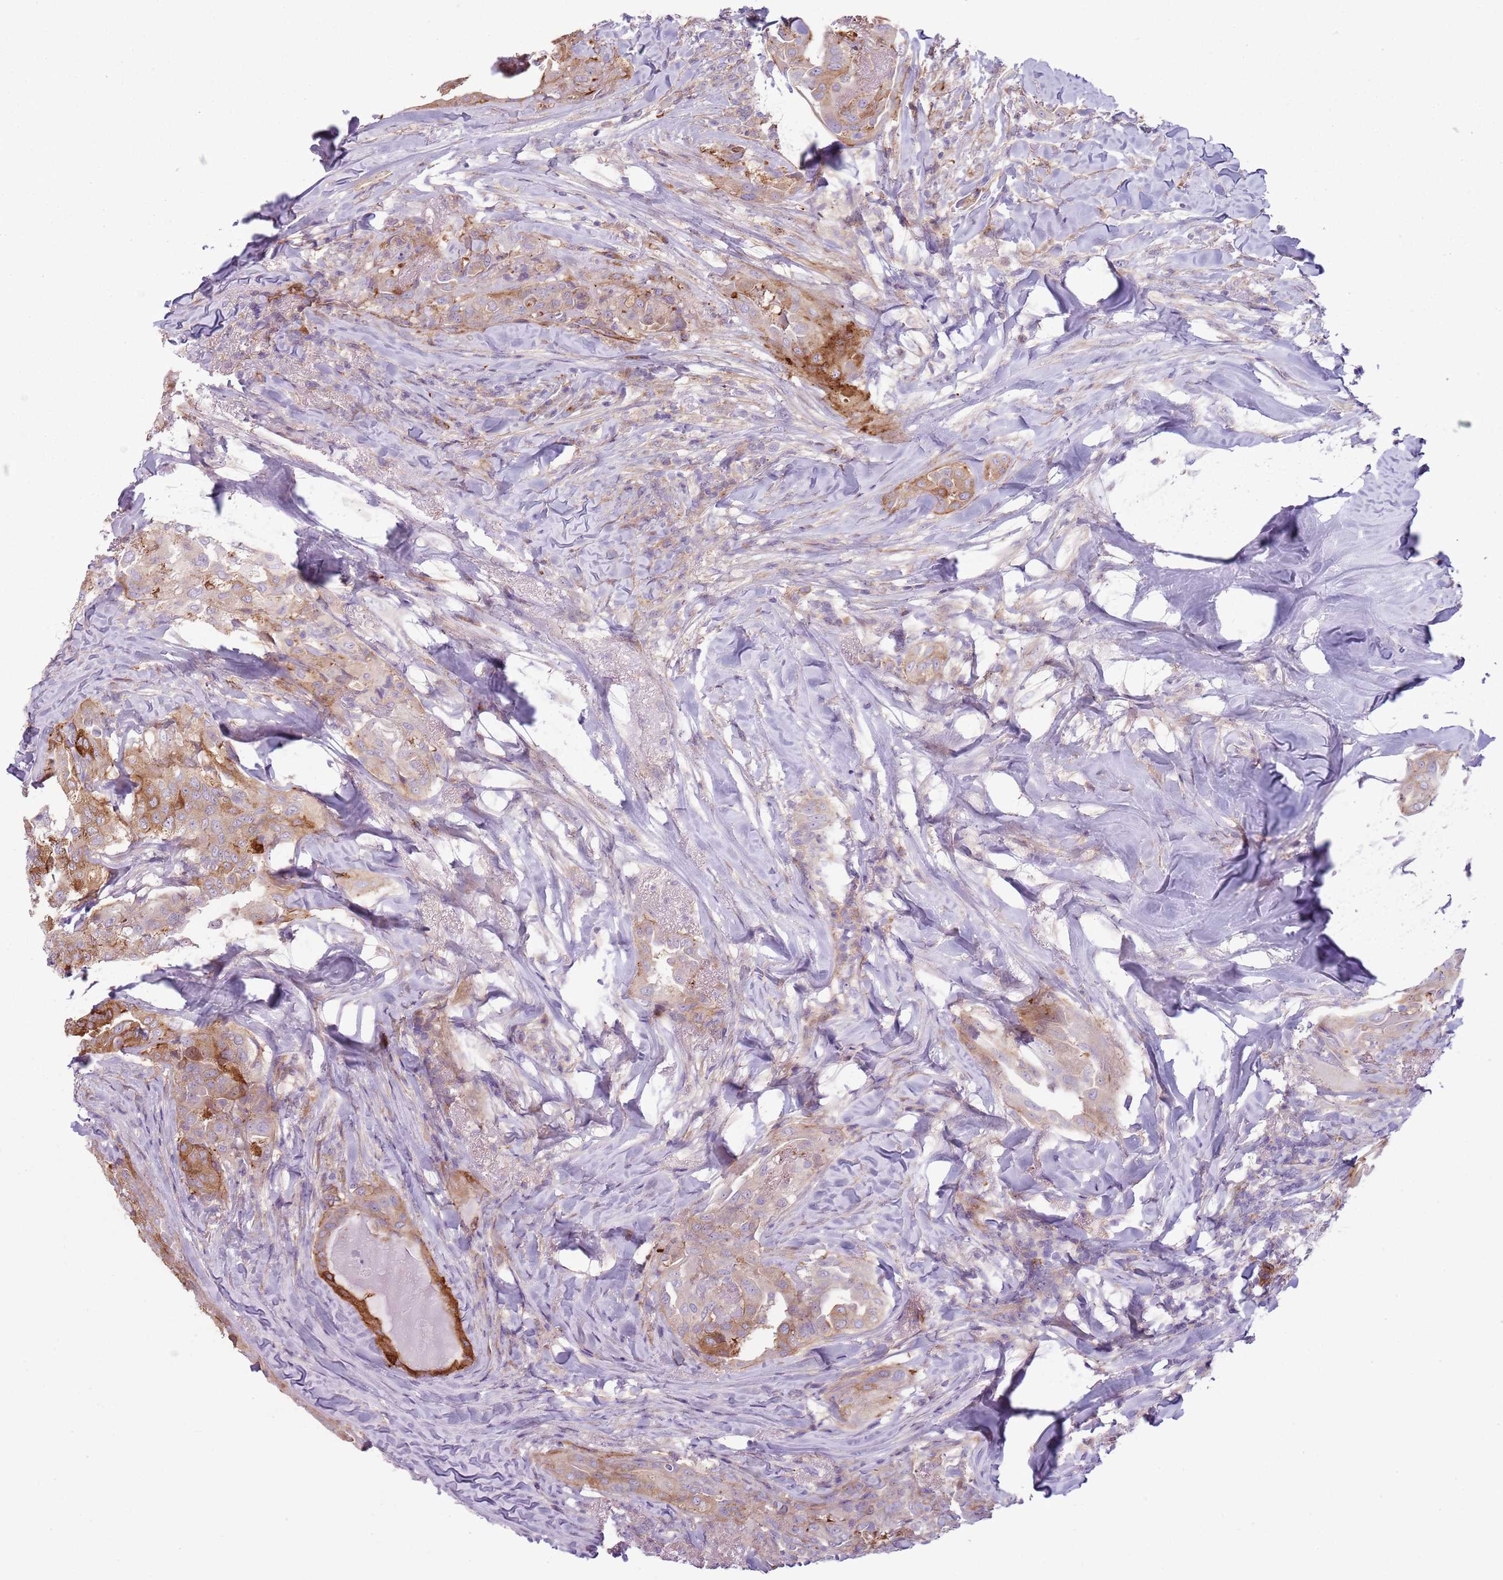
{"staining": {"intensity": "strong", "quantity": "25%-75%", "location": "cytoplasmic/membranous"}, "tissue": "thyroid cancer", "cell_type": "Tumor cells", "image_type": "cancer", "snomed": [{"axis": "morphology", "description": "Papillary adenocarcinoma, NOS"}, {"axis": "topography", "description": "Thyroid gland"}], "caption": "IHC image of neoplastic tissue: human thyroid cancer stained using immunohistochemistry (IHC) exhibits high levels of strong protein expression localized specifically in the cytoplasmic/membranous of tumor cells, appearing as a cytoplasmic/membranous brown color.", "gene": "SNX1", "patient": {"sex": "female", "age": 68}}